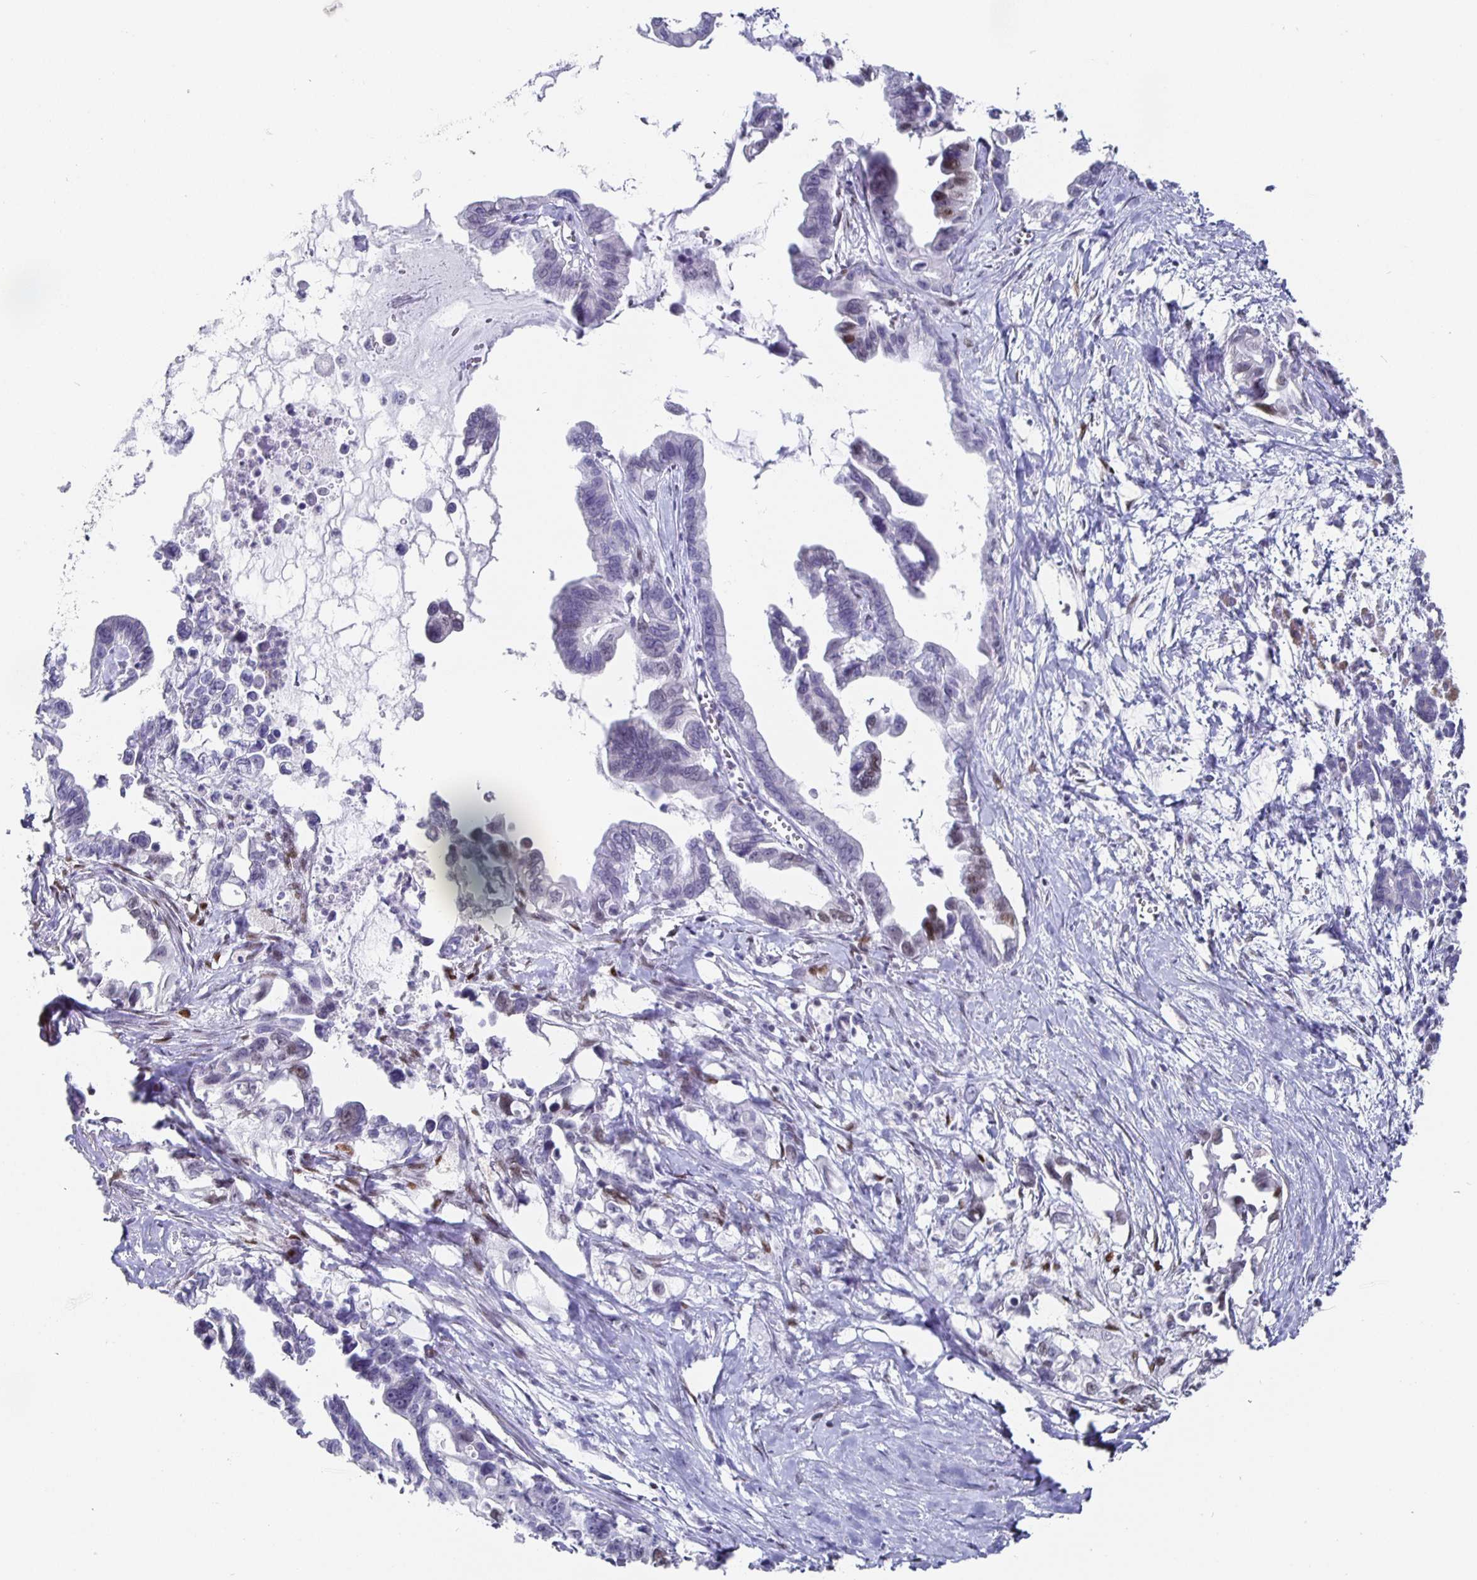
{"staining": {"intensity": "negative", "quantity": "none", "location": "none"}, "tissue": "pancreatic cancer", "cell_type": "Tumor cells", "image_type": "cancer", "snomed": [{"axis": "morphology", "description": "Adenocarcinoma, NOS"}, {"axis": "topography", "description": "Pancreas"}], "caption": "A photomicrograph of pancreatic cancer (adenocarcinoma) stained for a protein exhibits no brown staining in tumor cells. The staining was performed using DAB (3,3'-diaminobenzidine) to visualize the protein expression in brown, while the nuclei were stained in blue with hematoxylin (Magnification: 20x).", "gene": "RUNX2", "patient": {"sex": "male", "age": 61}}